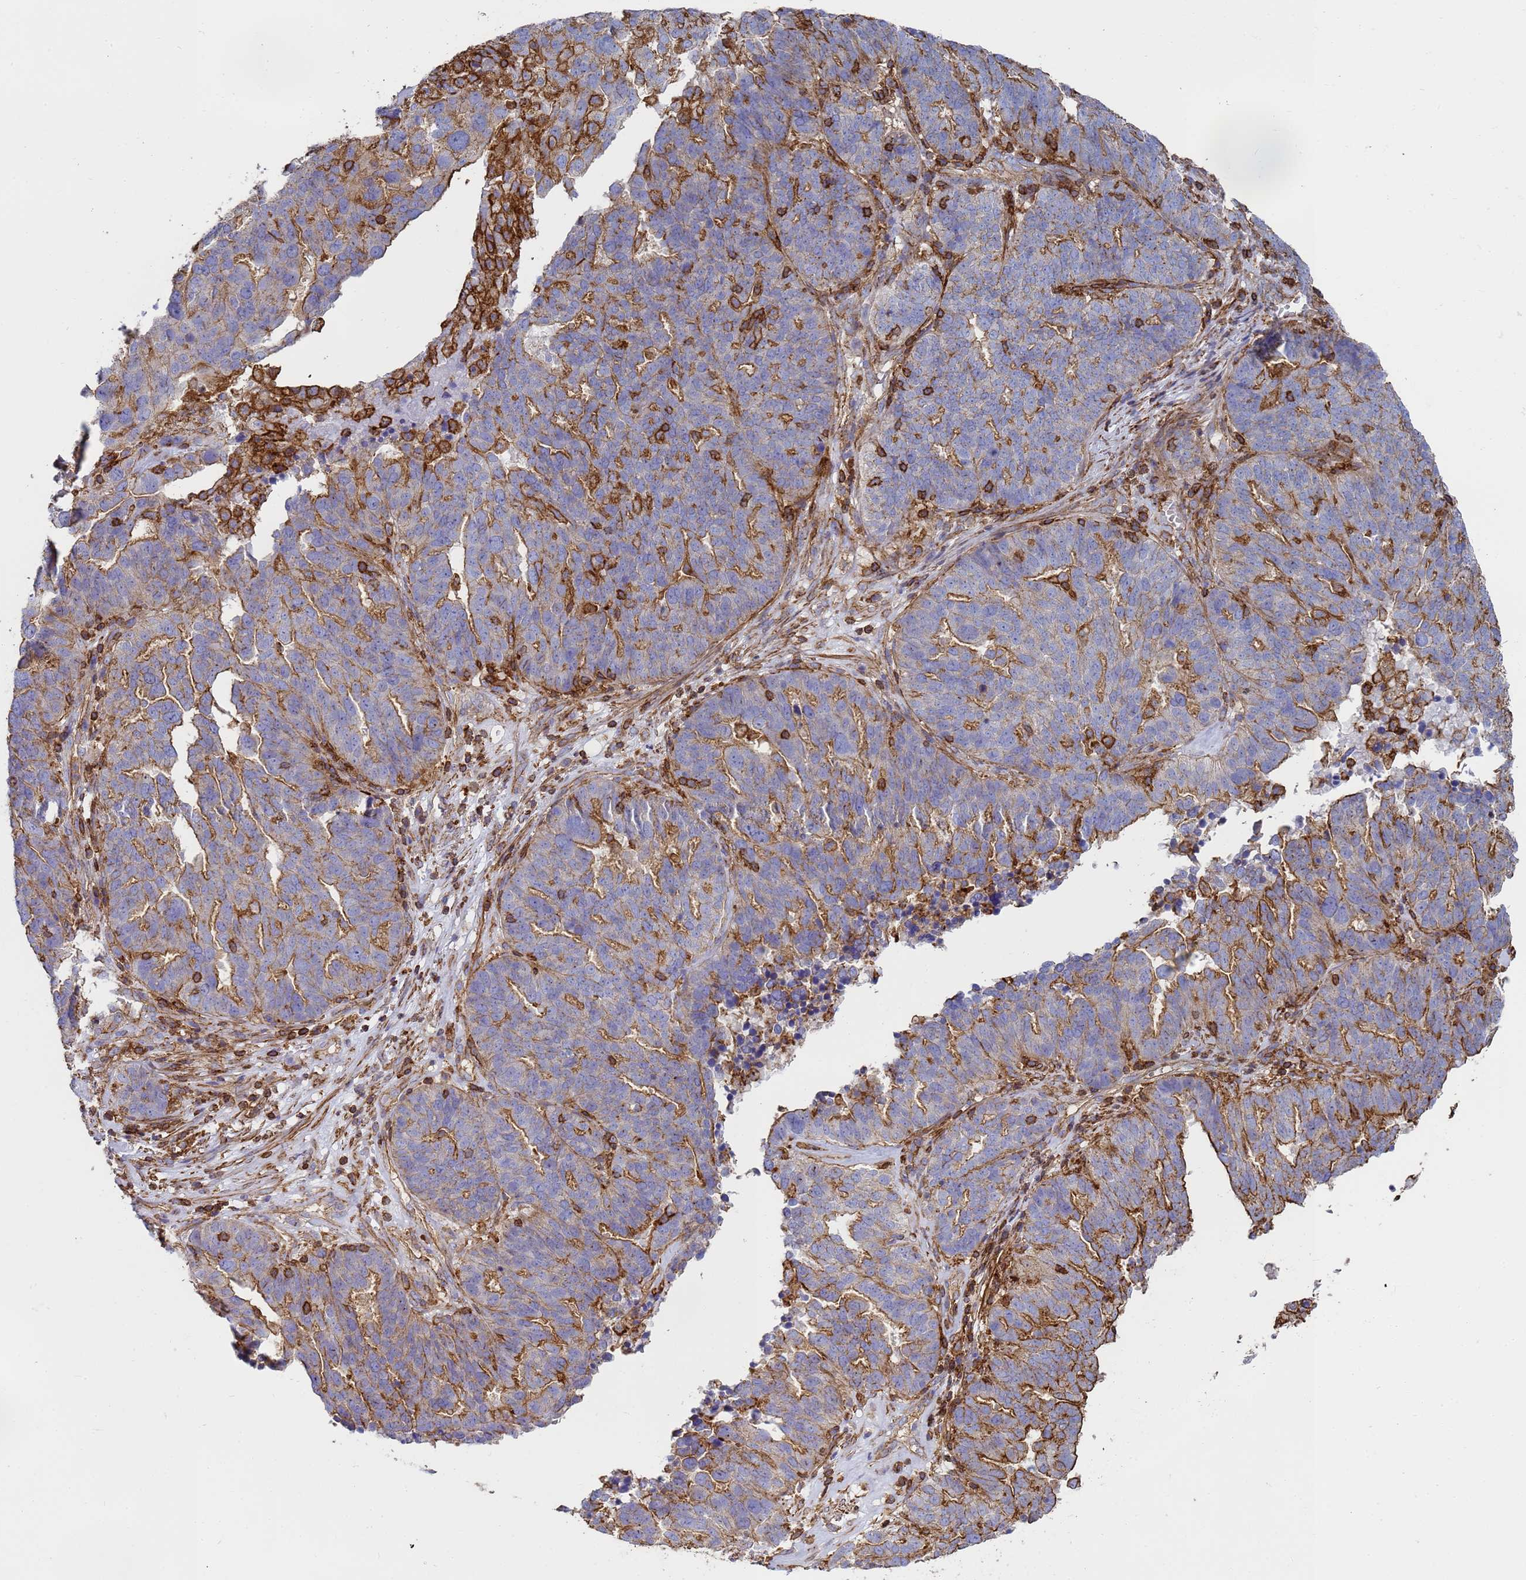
{"staining": {"intensity": "moderate", "quantity": ">75%", "location": "cytoplasmic/membranous"}, "tissue": "ovarian cancer", "cell_type": "Tumor cells", "image_type": "cancer", "snomed": [{"axis": "morphology", "description": "Cystadenocarcinoma, serous, NOS"}, {"axis": "topography", "description": "Ovary"}], "caption": "IHC (DAB) staining of human ovarian cancer demonstrates moderate cytoplasmic/membranous protein positivity in approximately >75% of tumor cells.", "gene": "ACTB", "patient": {"sex": "female", "age": 59}}